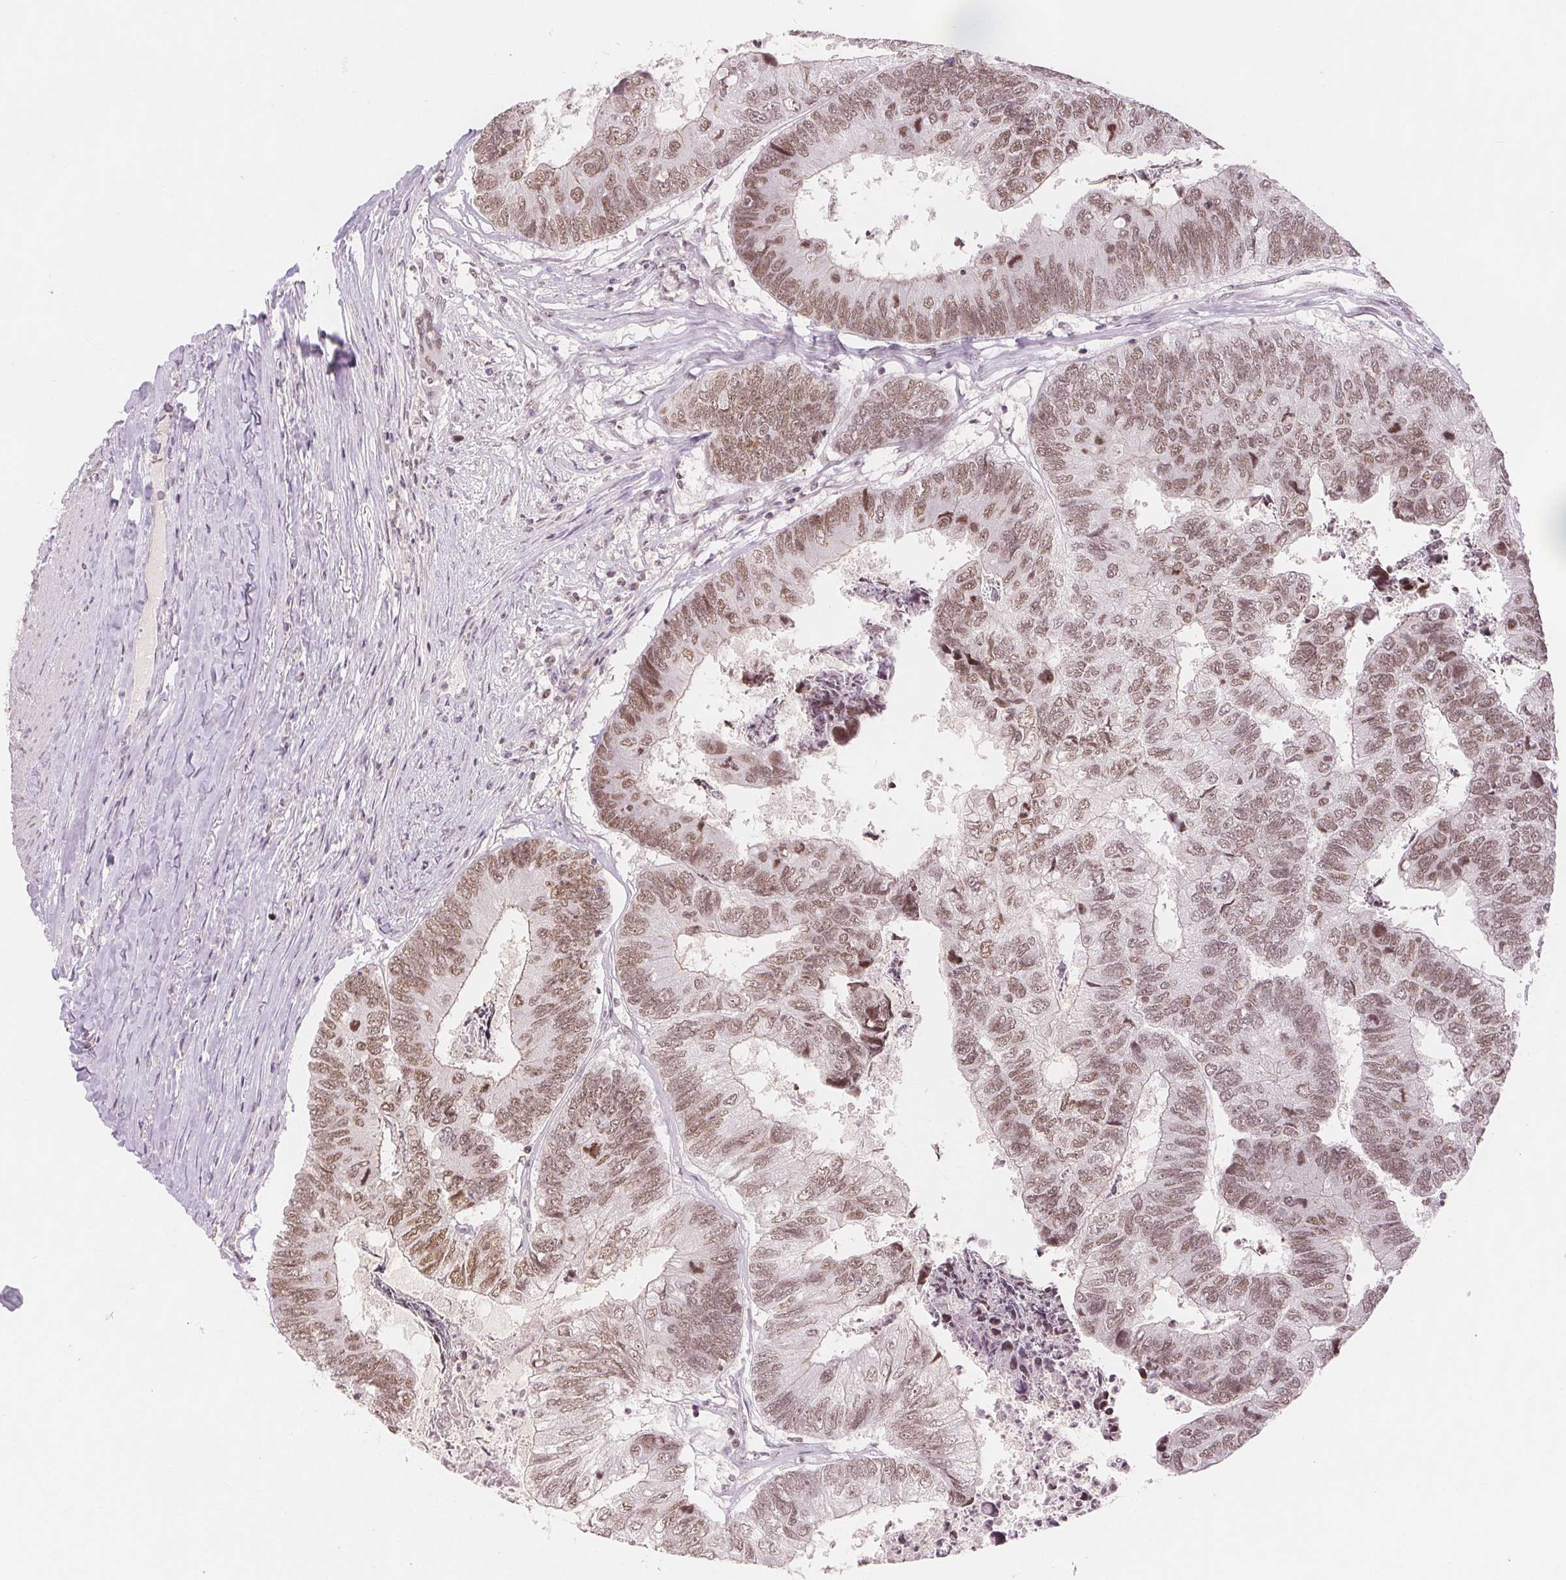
{"staining": {"intensity": "moderate", "quantity": ">75%", "location": "nuclear"}, "tissue": "colorectal cancer", "cell_type": "Tumor cells", "image_type": "cancer", "snomed": [{"axis": "morphology", "description": "Adenocarcinoma, NOS"}, {"axis": "topography", "description": "Colon"}], "caption": "Protein expression by immunohistochemistry displays moderate nuclear positivity in approximately >75% of tumor cells in colorectal adenocarcinoma.", "gene": "DEK", "patient": {"sex": "female", "age": 67}}